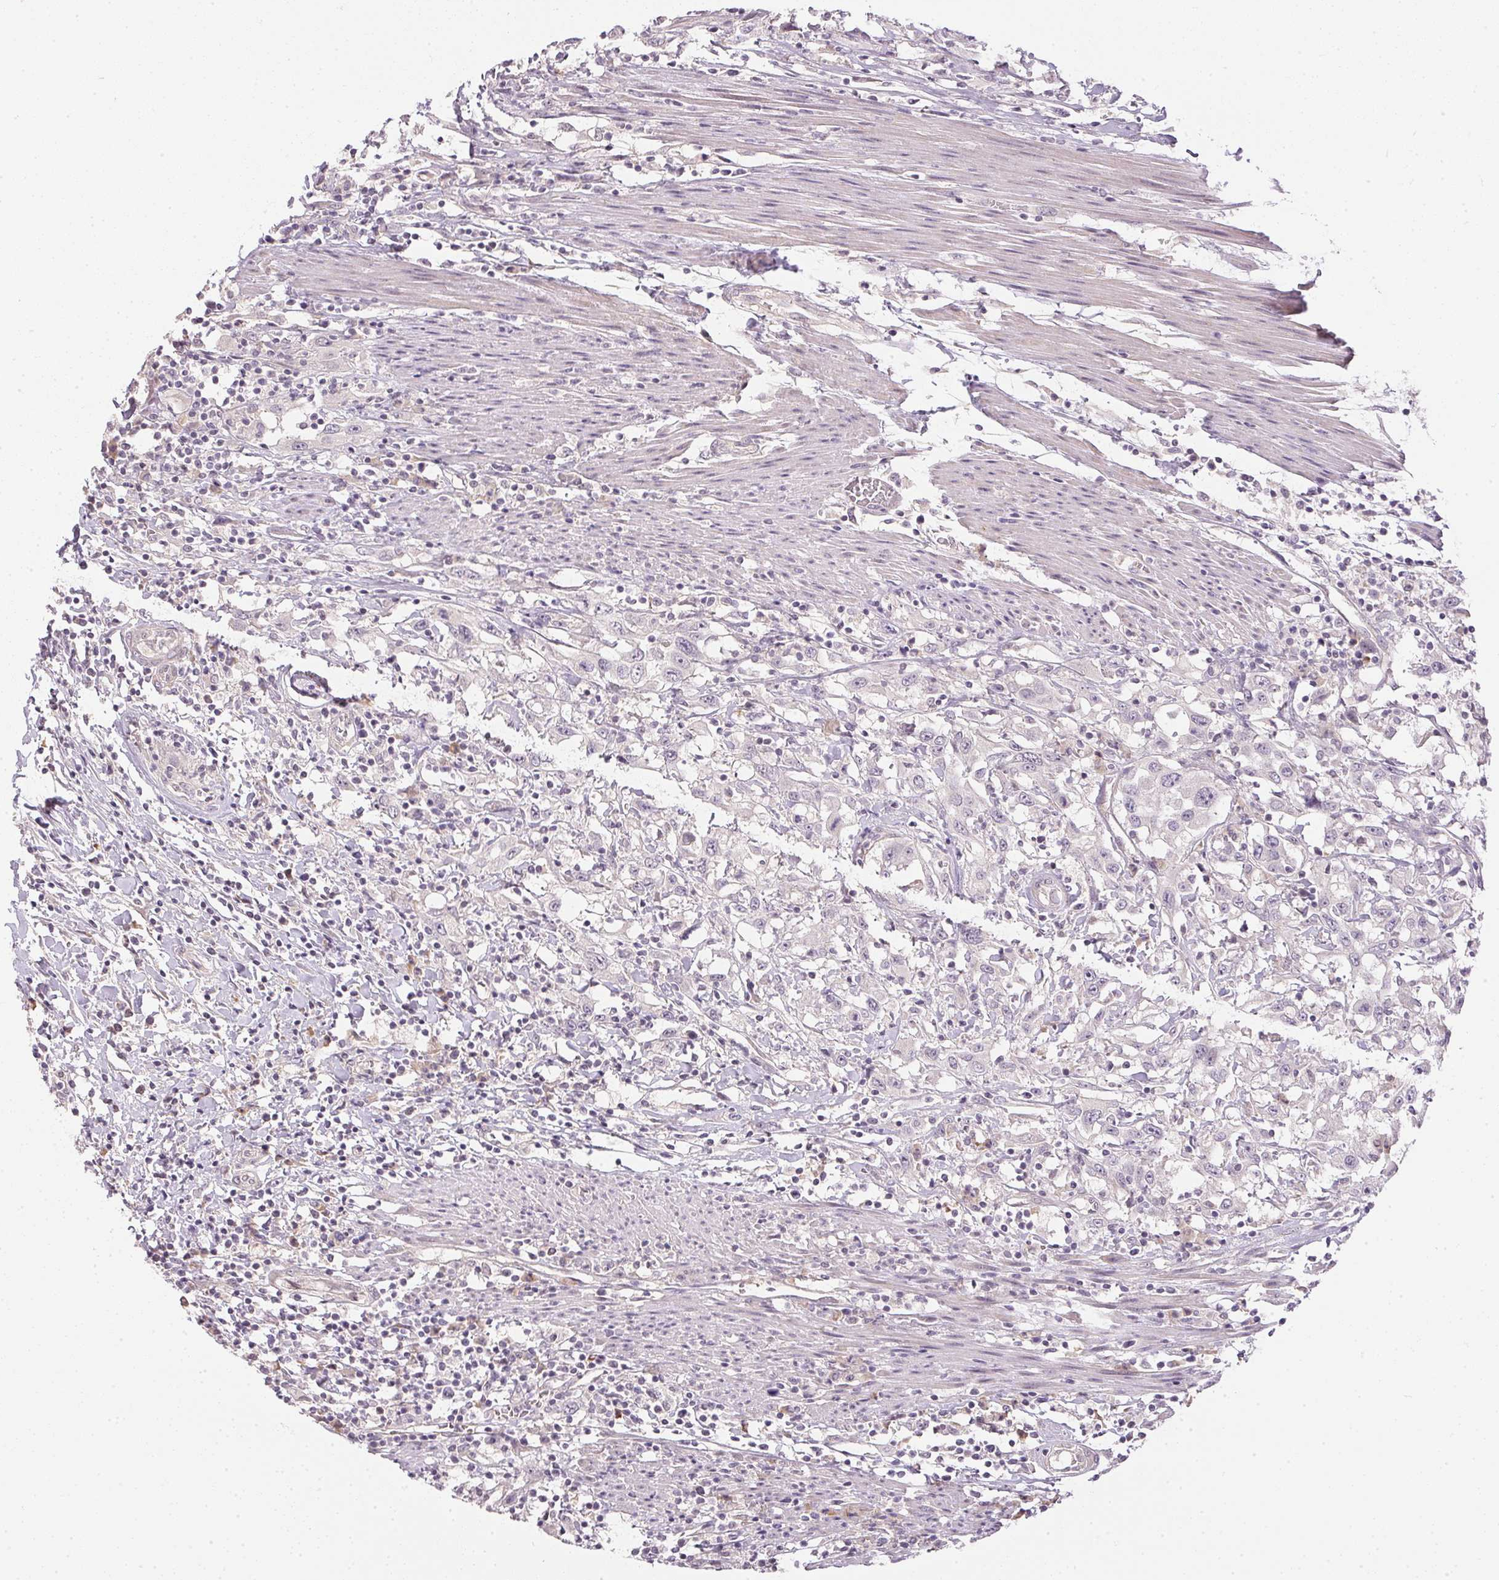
{"staining": {"intensity": "negative", "quantity": "none", "location": "none"}, "tissue": "urothelial cancer", "cell_type": "Tumor cells", "image_type": "cancer", "snomed": [{"axis": "morphology", "description": "Urothelial carcinoma, High grade"}, {"axis": "topography", "description": "Urinary bladder"}], "caption": "Human urothelial cancer stained for a protein using immunohistochemistry exhibits no staining in tumor cells.", "gene": "TTC23L", "patient": {"sex": "male", "age": 61}}